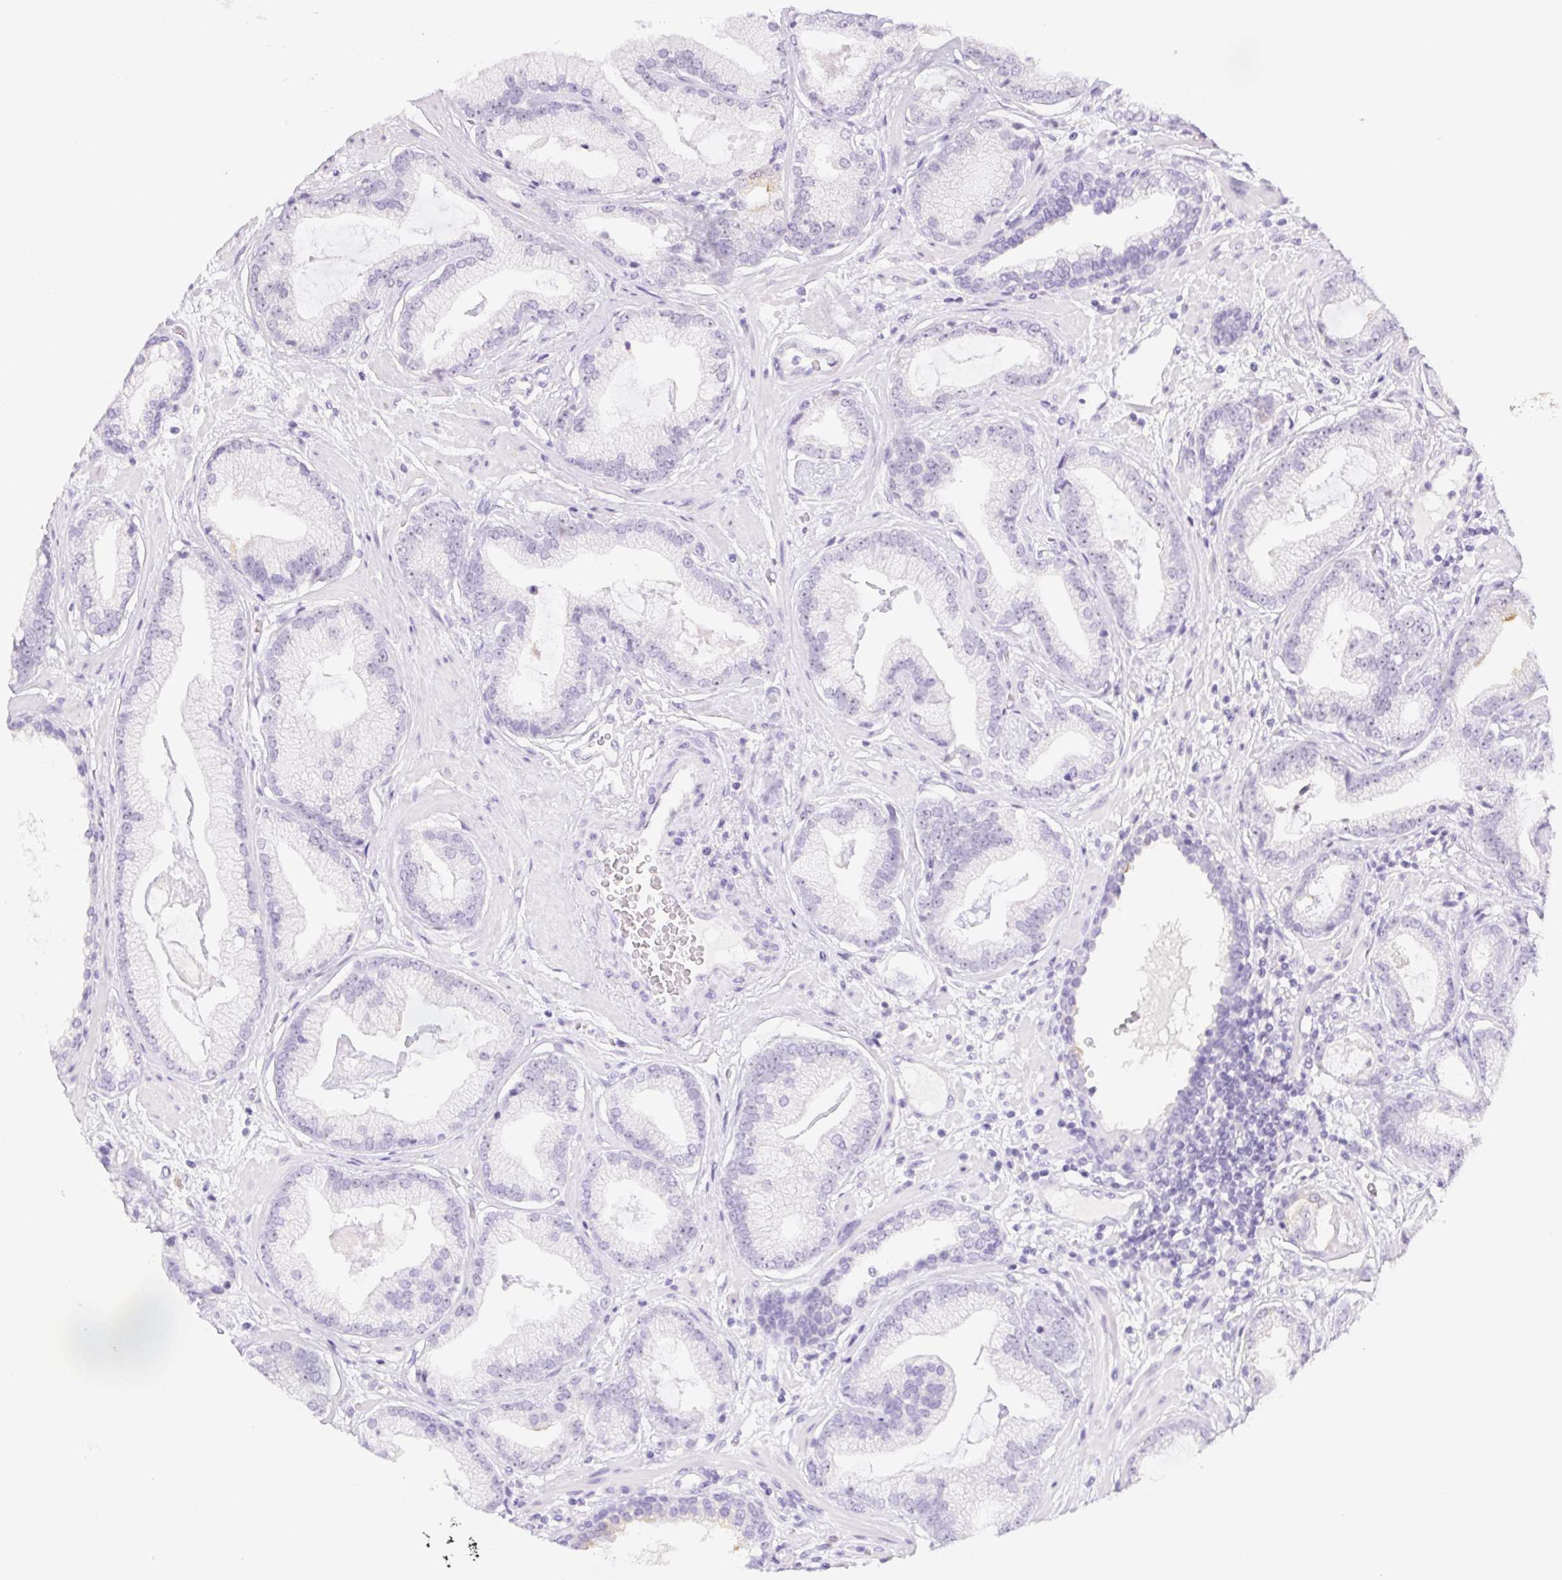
{"staining": {"intensity": "negative", "quantity": "none", "location": "none"}, "tissue": "prostate cancer", "cell_type": "Tumor cells", "image_type": "cancer", "snomed": [{"axis": "morphology", "description": "Adenocarcinoma, Low grade"}, {"axis": "topography", "description": "Prostate"}], "caption": "This image is of low-grade adenocarcinoma (prostate) stained with IHC to label a protein in brown with the nuclei are counter-stained blue. There is no staining in tumor cells.", "gene": "ST8SIA3", "patient": {"sex": "male", "age": 62}}